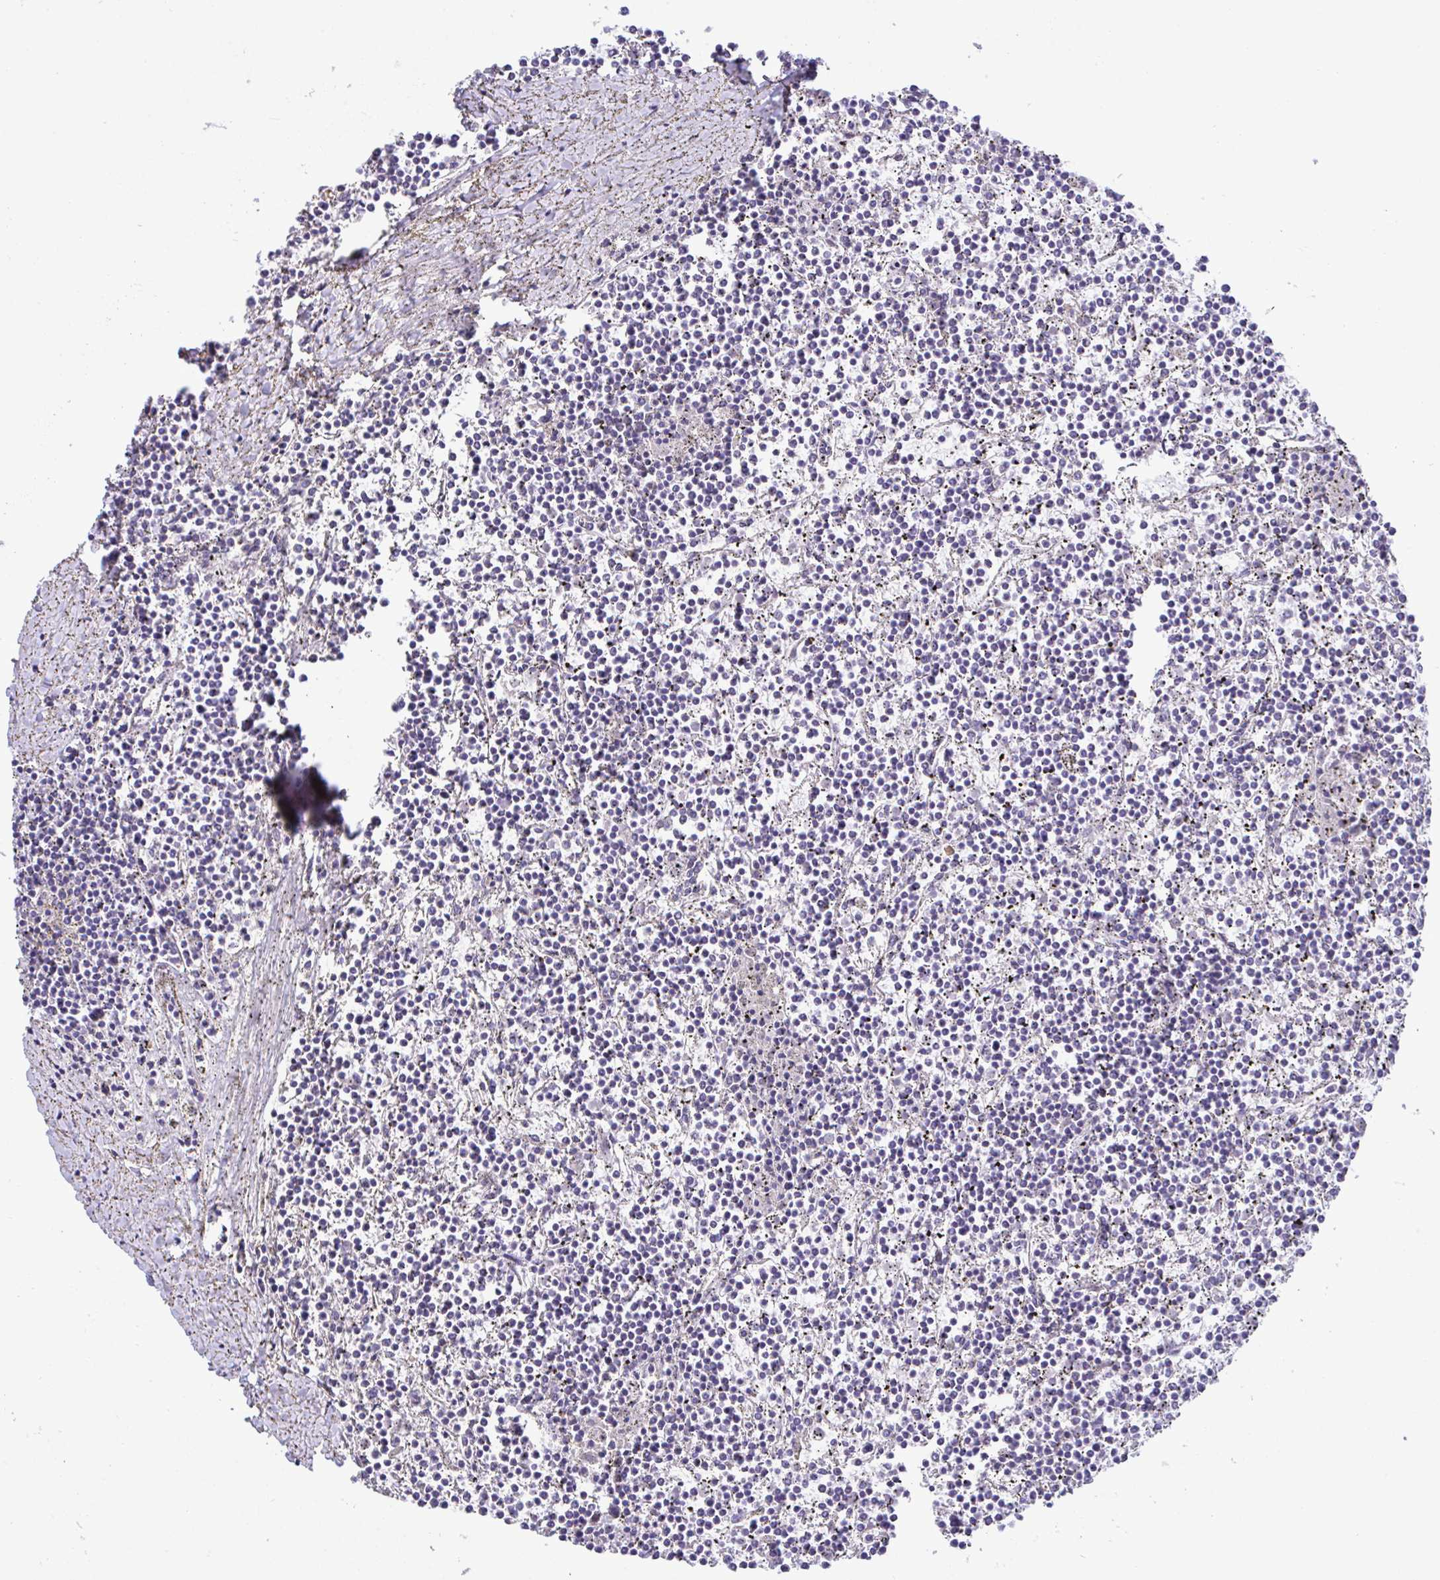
{"staining": {"intensity": "negative", "quantity": "none", "location": "none"}, "tissue": "lymphoma", "cell_type": "Tumor cells", "image_type": "cancer", "snomed": [{"axis": "morphology", "description": "Malignant lymphoma, non-Hodgkin's type, Low grade"}, {"axis": "topography", "description": "Spleen"}], "caption": "Protein analysis of lymphoma exhibits no significant staining in tumor cells.", "gene": "USP35", "patient": {"sex": "female", "age": 19}}